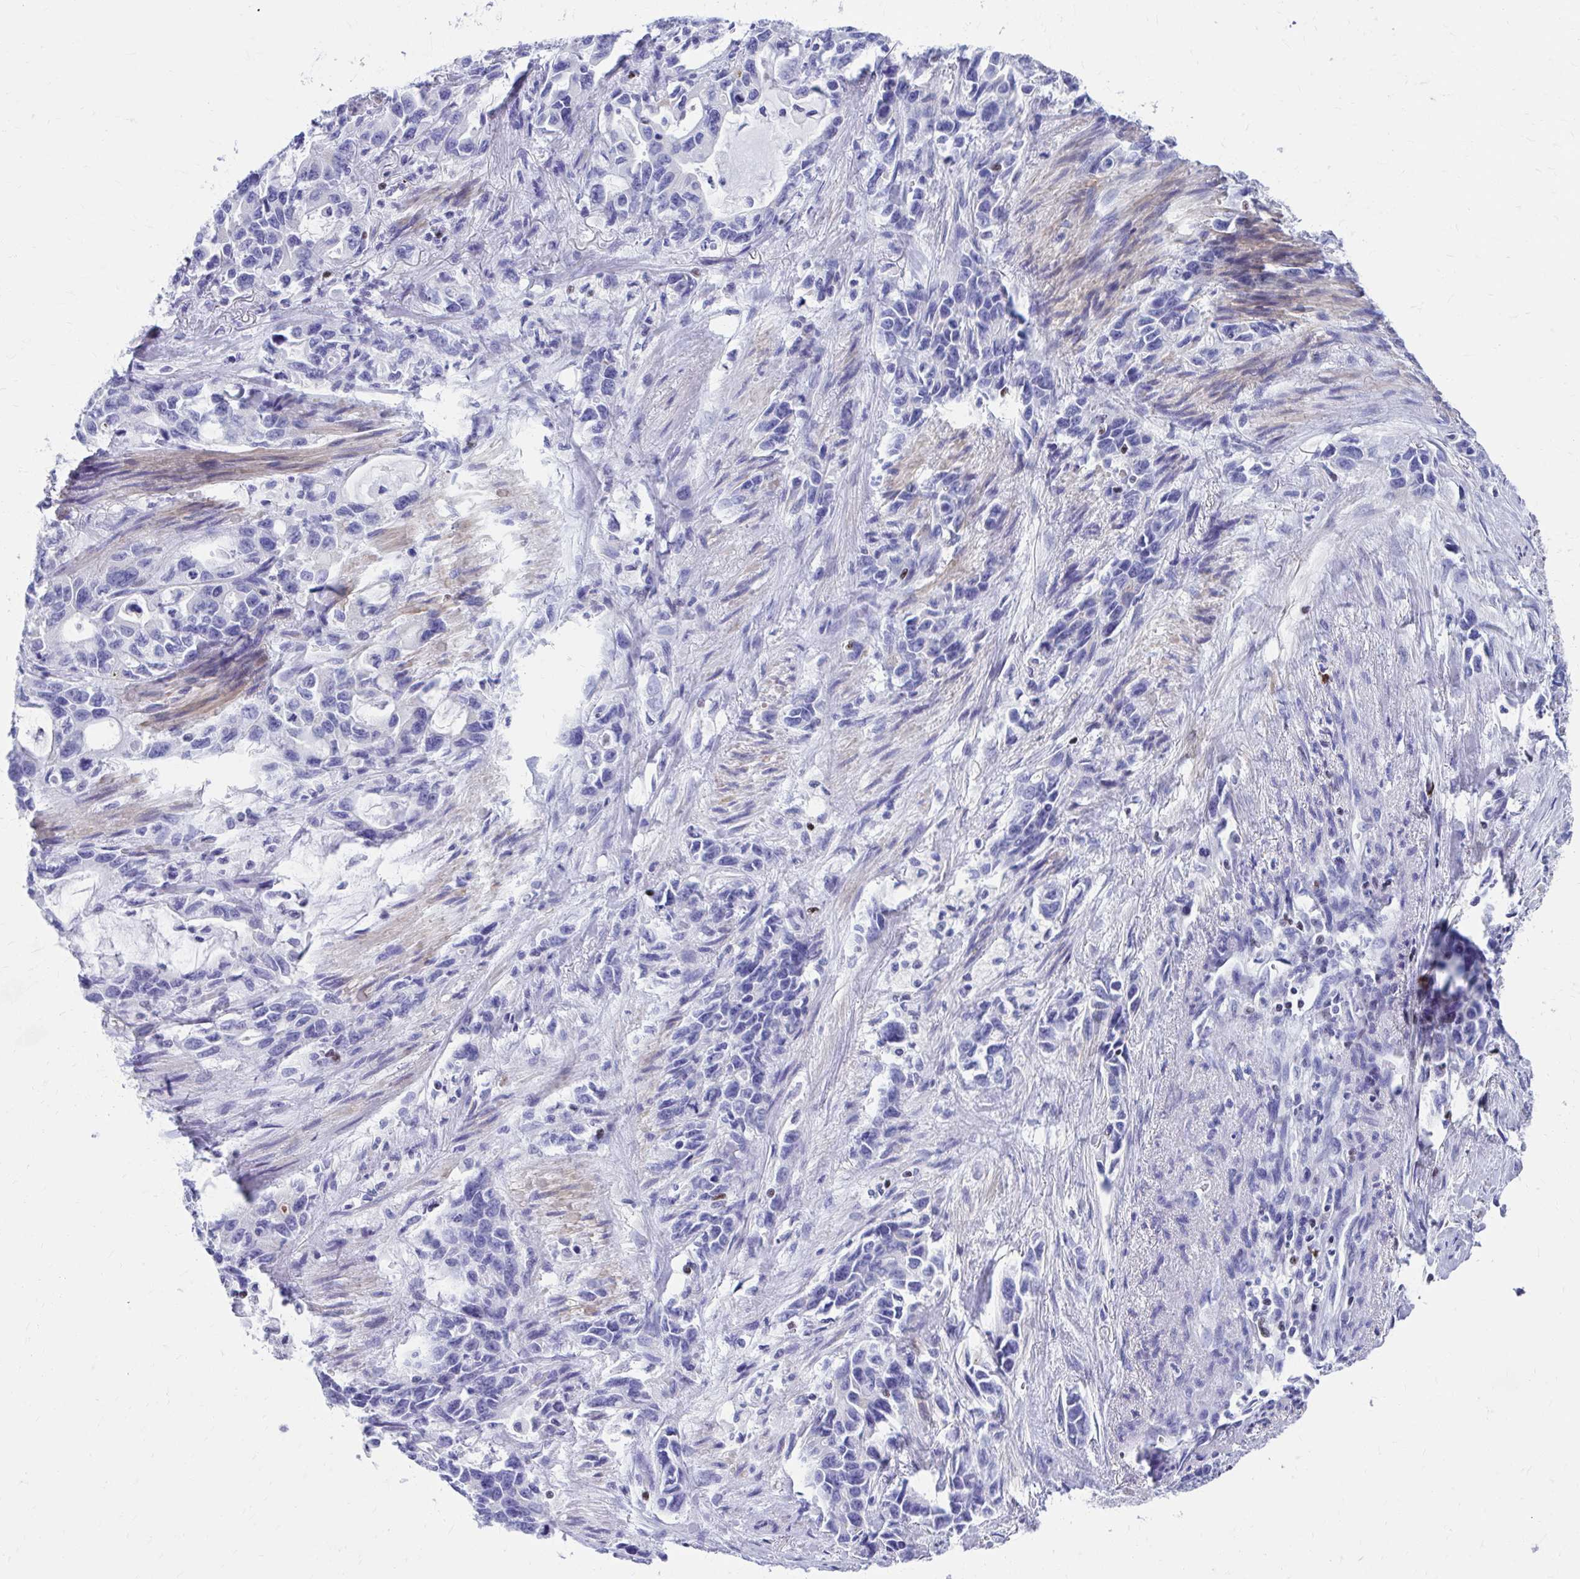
{"staining": {"intensity": "negative", "quantity": "none", "location": "none"}, "tissue": "stomach cancer", "cell_type": "Tumor cells", "image_type": "cancer", "snomed": [{"axis": "morphology", "description": "Adenocarcinoma, NOS"}, {"axis": "topography", "description": "Stomach, upper"}], "caption": "Protein analysis of stomach adenocarcinoma exhibits no significant expression in tumor cells.", "gene": "RUNX3", "patient": {"sex": "male", "age": 85}}